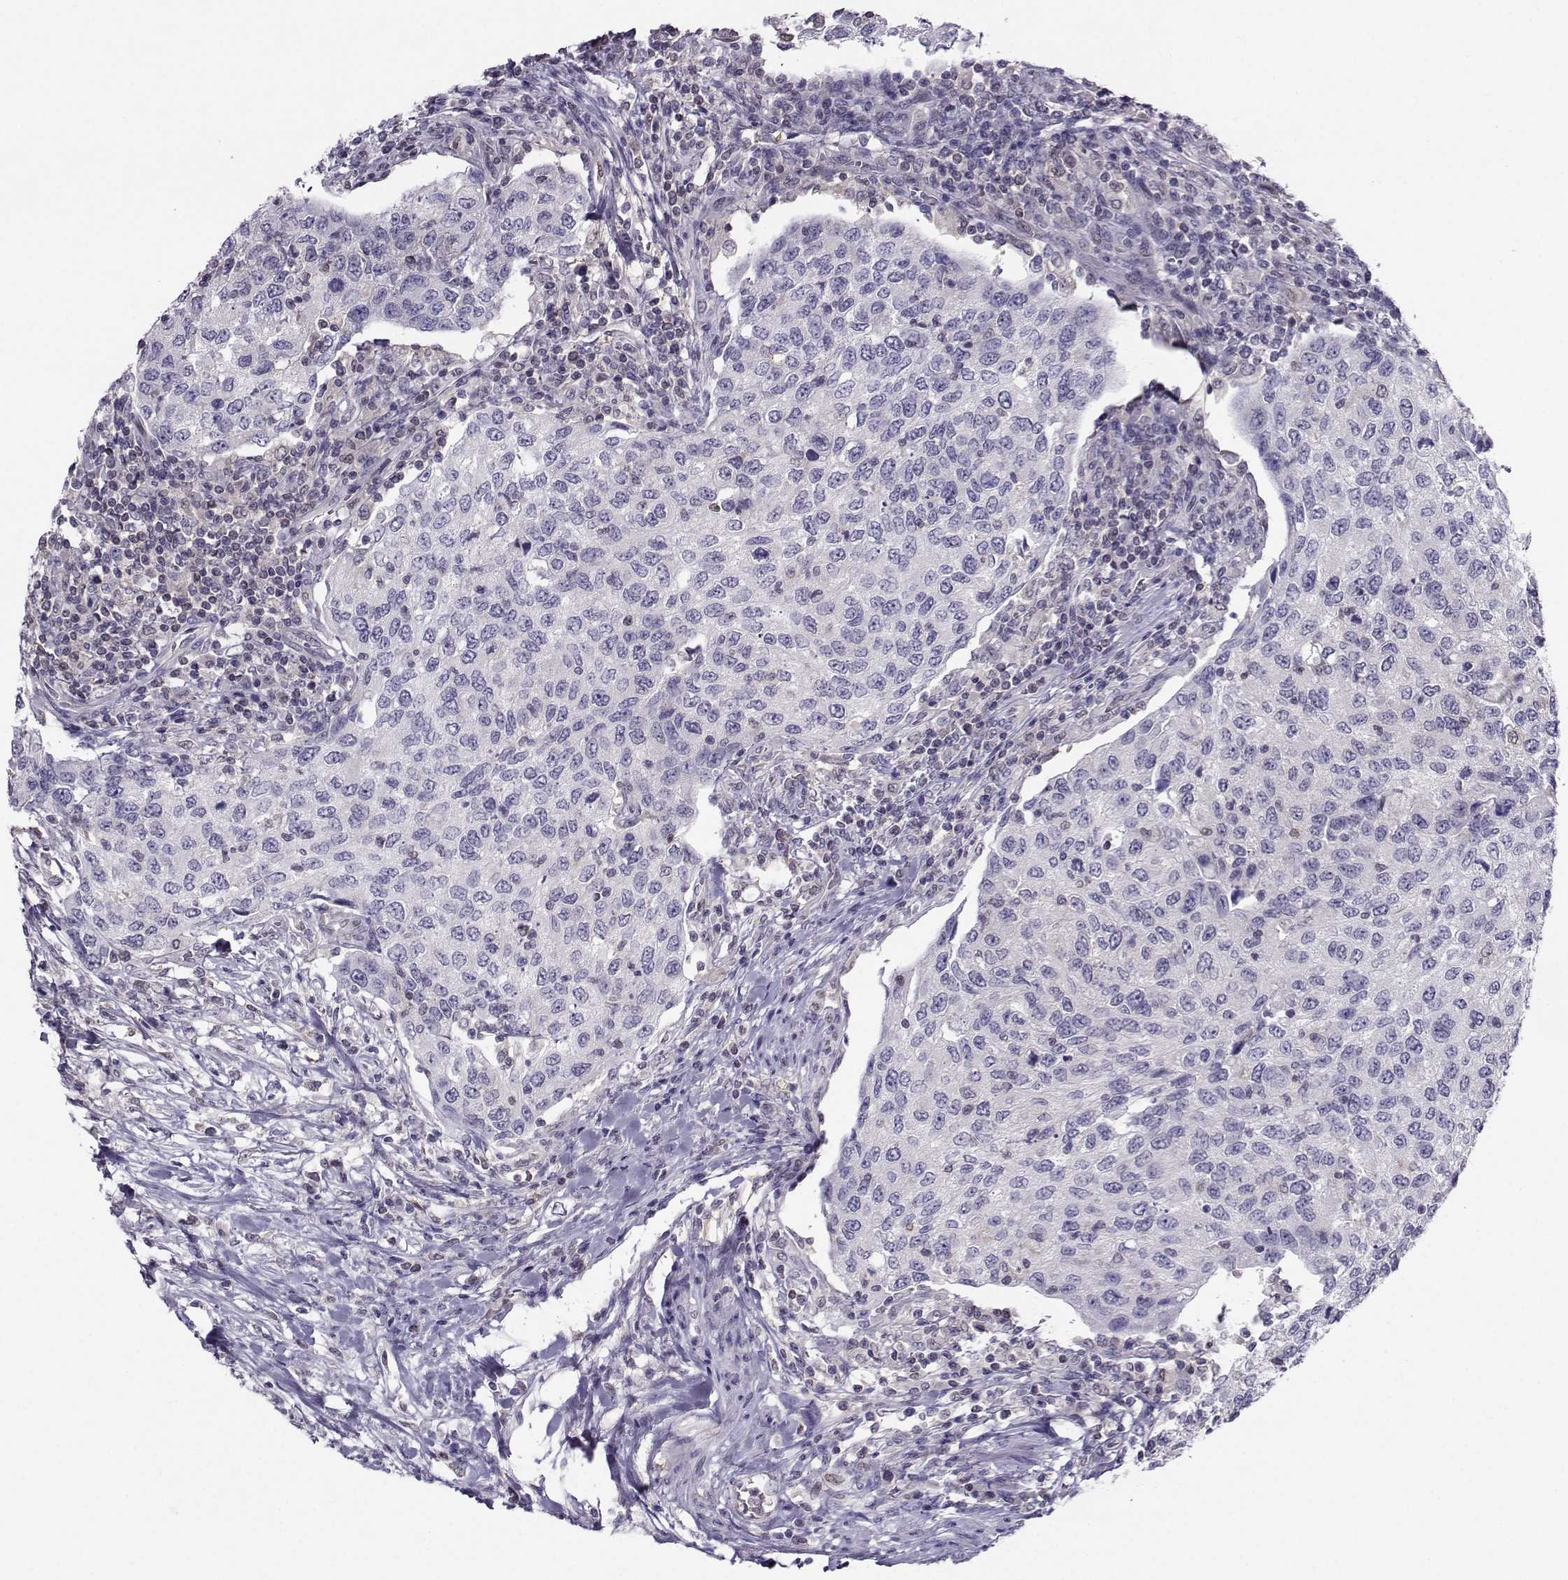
{"staining": {"intensity": "negative", "quantity": "none", "location": "none"}, "tissue": "urothelial cancer", "cell_type": "Tumor cells", "image_type": "cancer", "snomed": [{"axis": "morphology", "description": "Urothelial carcinoma, High grade"}, {"axis": "topography", "description": "Urinary bladder"}], "caption": "An image of human urothelial cancer is negative for staining in tumor cells.", "gene": "PGK1", "patient": {"sex": "female", "age": 78}}